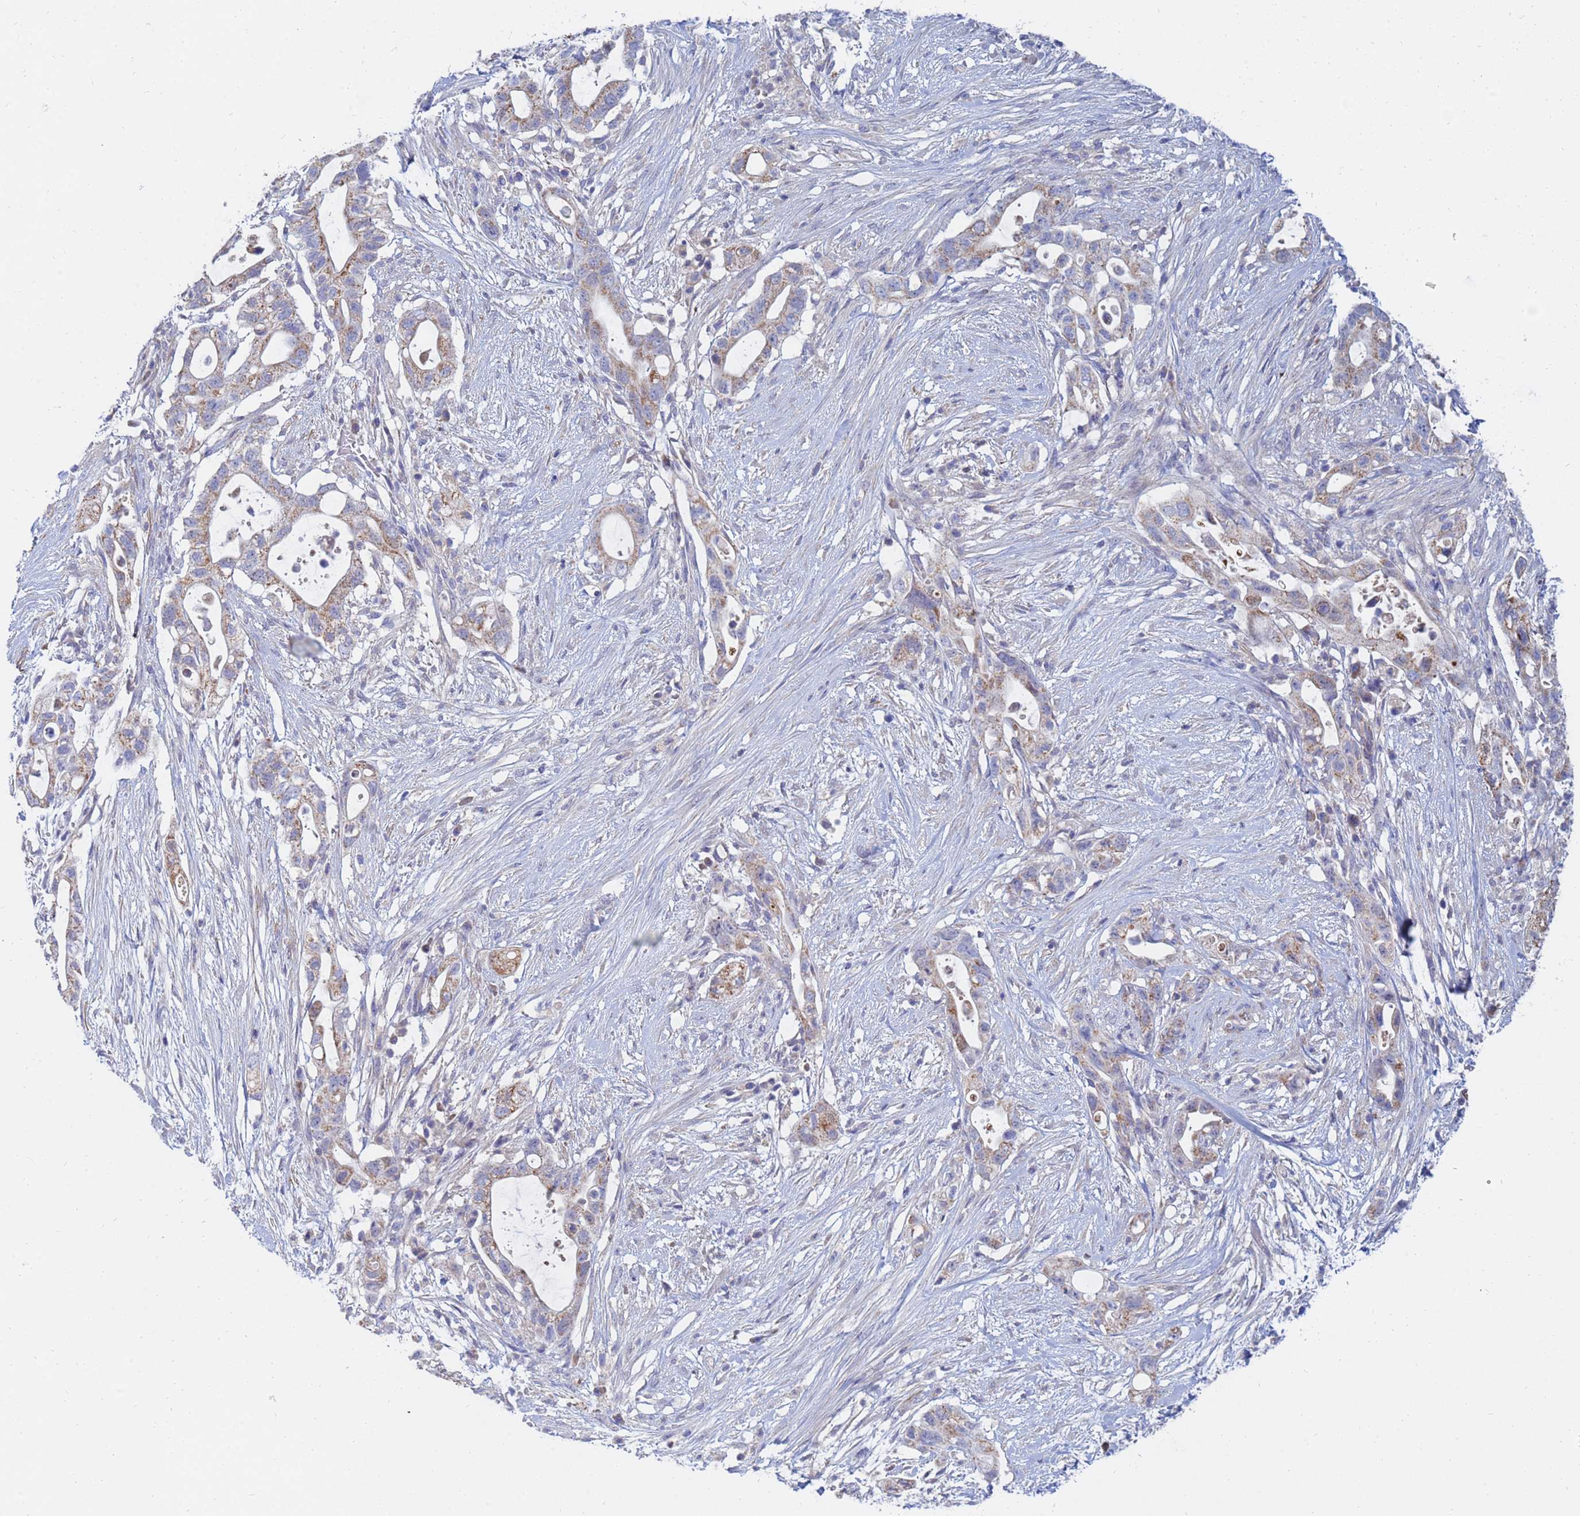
{"staining": {"intensity": "weak", "quantity": ">75%", "location": "cytoplasmic/membranous"}, "tissue": "pancreatic cancer", "cell_type": "Tumor cells", "image_type": "cancer", "snomed": [{"axis": "morphology", "description": "Adenocarcinoma, NOS"}, {"axis": "topography", "description": "Pancreas"}], "caption": "Immunohistochemical staining of pancreatic cancer (adenocarcinoma) reveals low levels of weak cytoplasmic/membranous protein expression in about >75% of tumor cells. The protein is stained brown, and the nuclei are stained in blue (DAB (3,3'-diaminobenzidine) IHC with brightfield microscopy, high magnification).", "gene": "SDR39U1", "patient": {"sex": "female", "age": 72}}